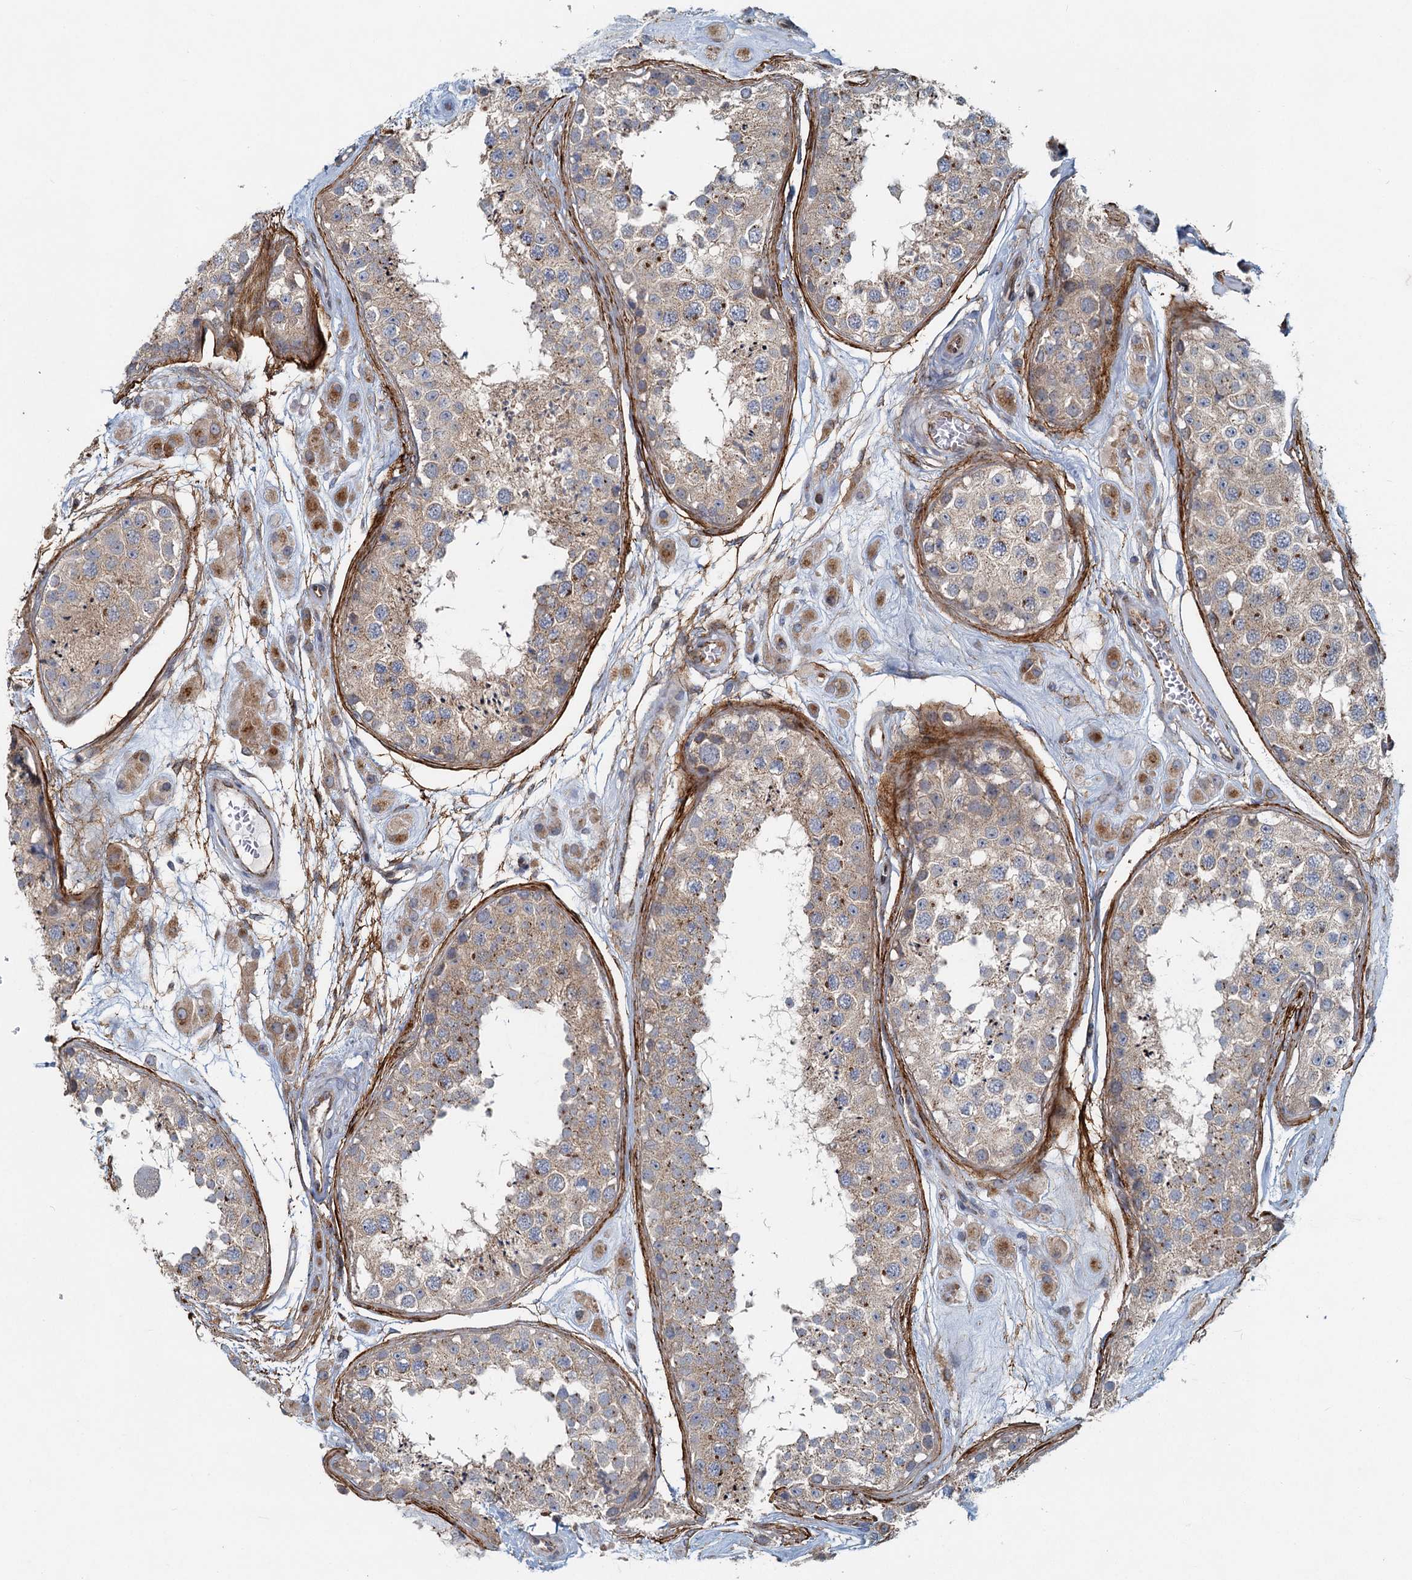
{"staining": {"intensity": "moderate", "quantity": "<25%", "location": "cytoplasmic/membranous"}, "tissue": "testis", "cell_type": "Cells in seminiferous ducts", "image_type": "normal", "snomed": [{"axis": "morphology", "description": "Normal tissue, NOS"}, {"axis": "topography", "description": "Testis"}], "caption": "DAB (3,3'-diaminobenzidine) immunohistochemical staining of benign testis displays moderate cytoplasmic/membranous protein staining in about <25% of cells in seminiferous ducts. The staining was performed using DAB to visualize the protein expression in brown, while the nuclei were stained in blue with hematoxylin (Magnification: 20x).", "gene": "ADCY2", "patient": {"sex": "male", "age": 25}}